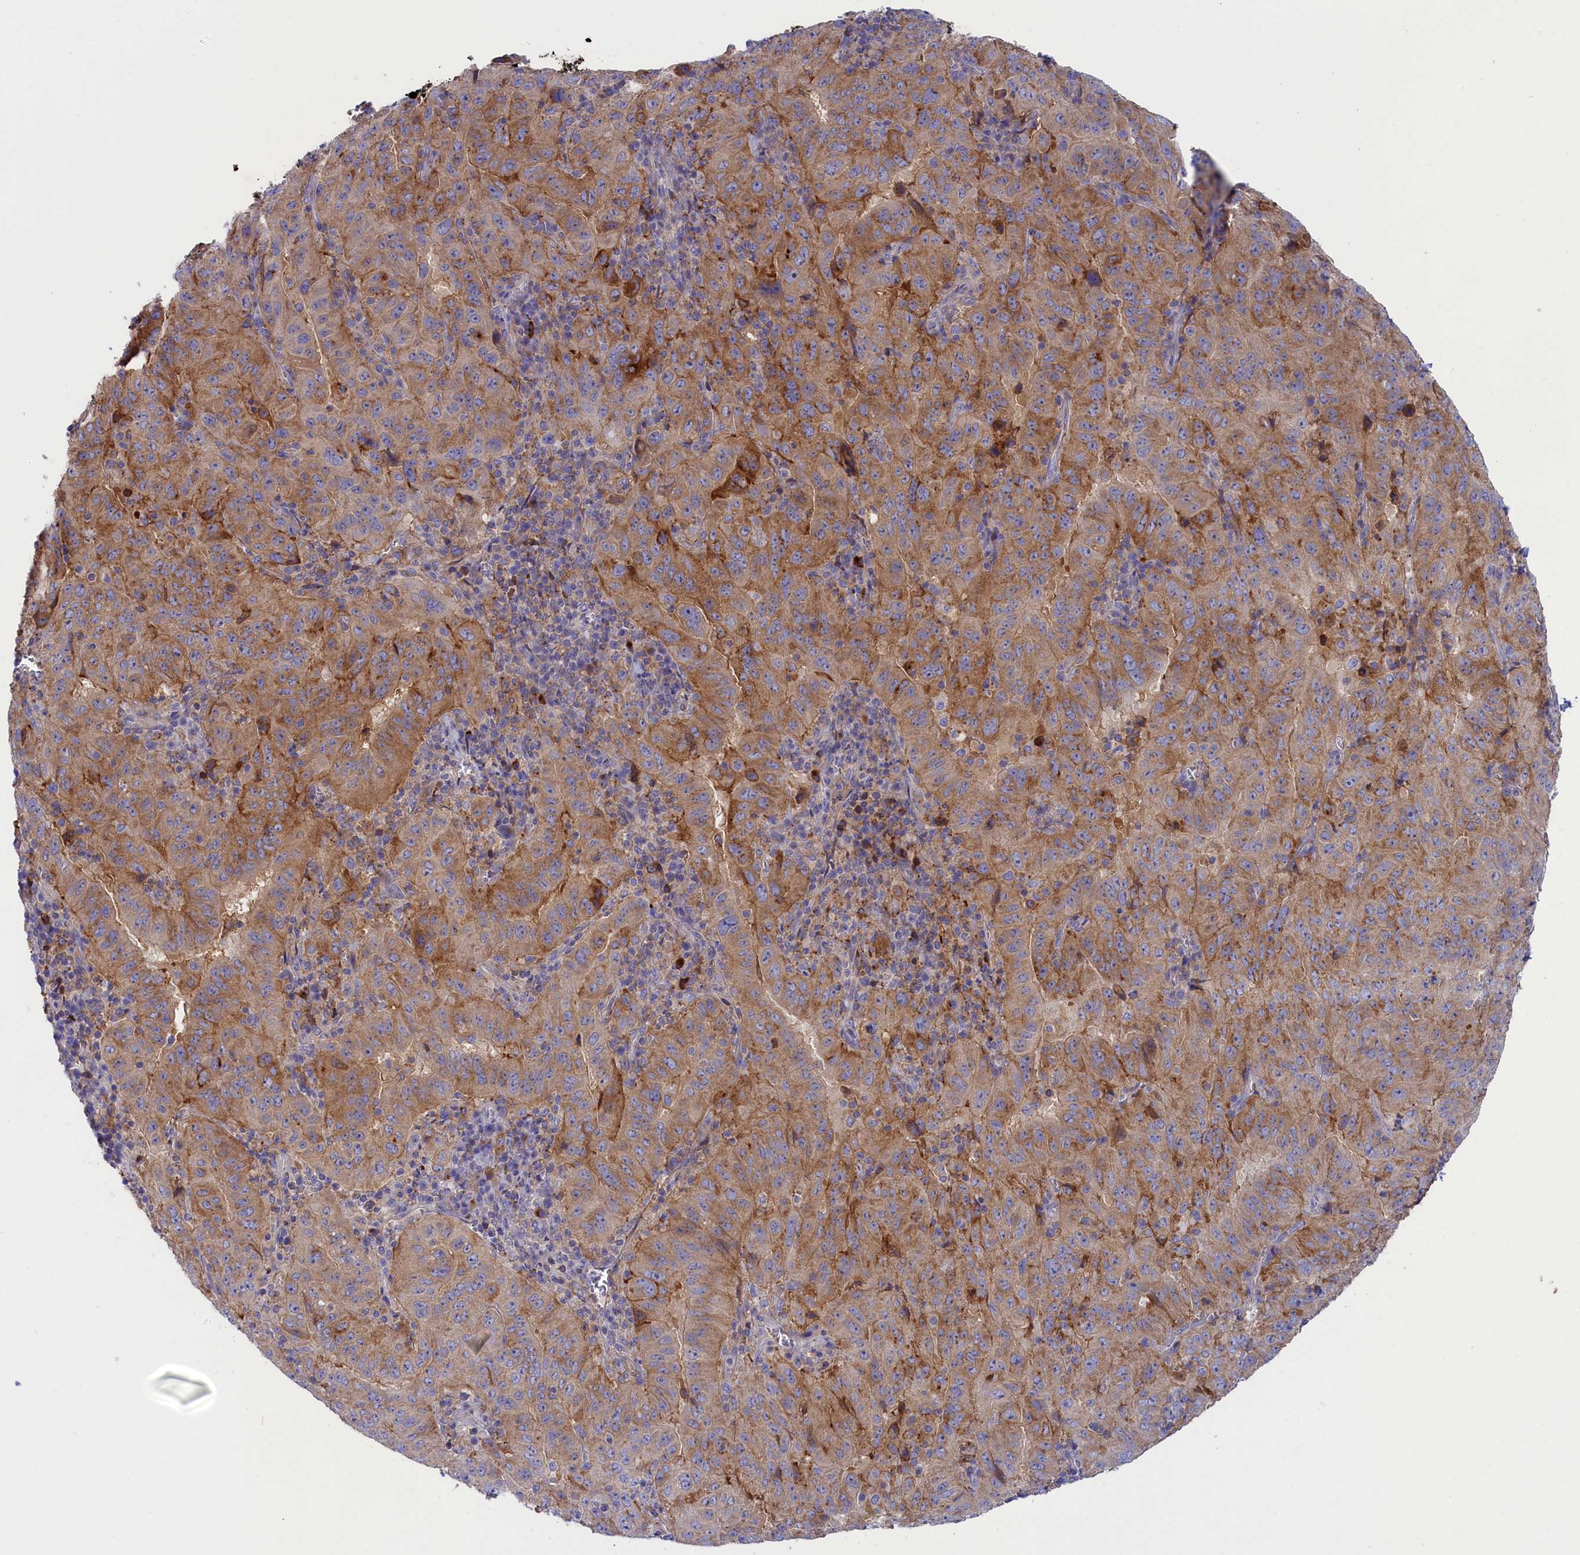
{"staining": {"intensity": "moderate", "quantity": ">75%", "location": "cytoplasmic/membranous"}, "tissue": "pancreatic cancer", "cell_type": "Tumor cells", "image_type": "cancer", "snomed": [{"axis": "morphology", "description": "Adenocarcinoma, NOS"}, {"axis": "topography", "description": "Pancreas"}], "caption": "Immunohistochemical staining of pancreatic adenocarcinoma reveals moderate cytoplasmic/membranous protein positivity in approximately >75% of tumor cells. The staining was performed using DAB, with brown indicating positive protein expression. Nuclei are stained blue with hematoxylin.", "gene": "SCAMP4", "patient": {"sex": "male", "age": 63}}